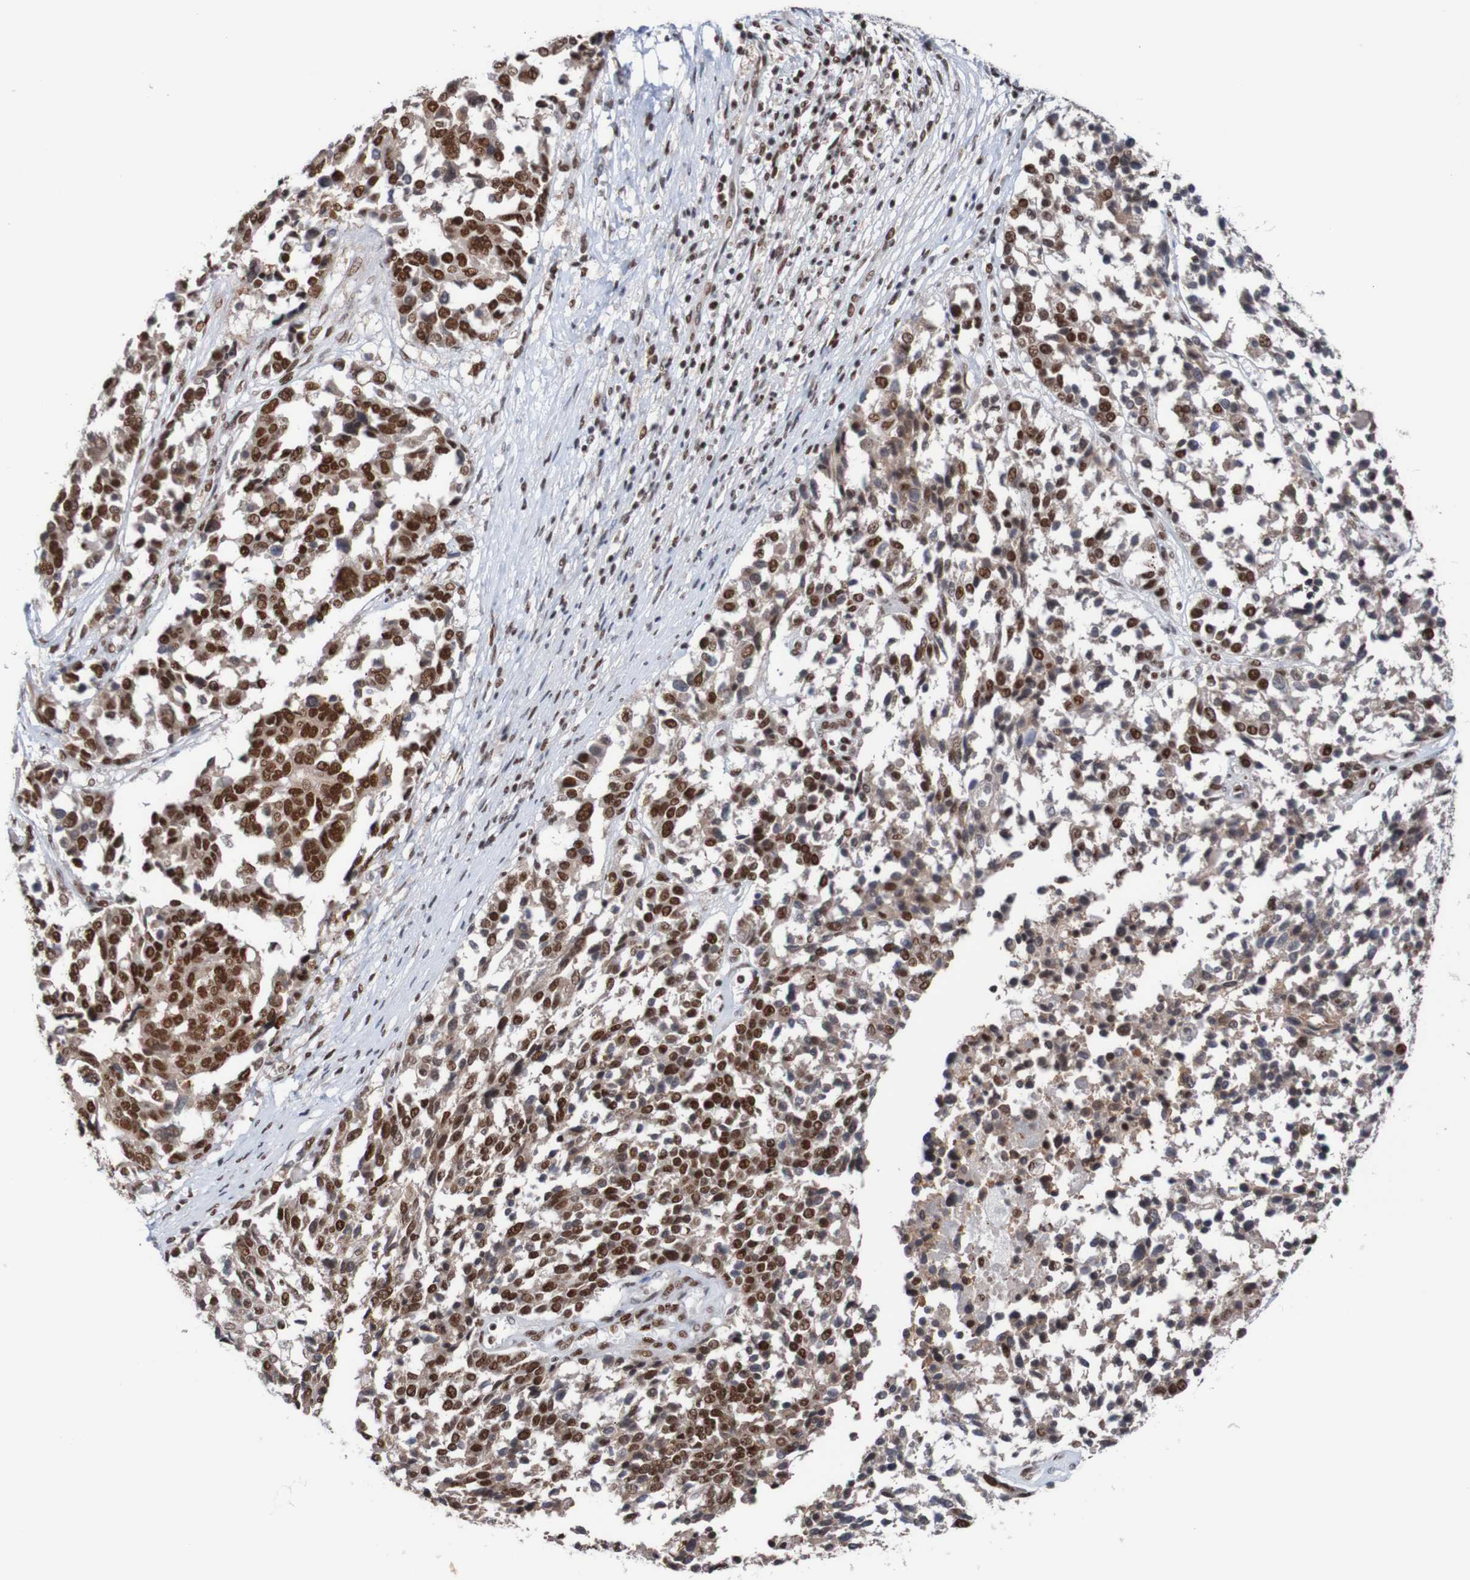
{"staining": {"intensity": "strong", "quantity": ">75%", "location": "nuclear"}, "tissue": "ovarian cancer", "cell_type": "Tumor cells", "image_type": "cancer", "snomed": [{"axis": "morphology", "description": "Cystadenocarcinoma, serous, NOS"}, {"axis": "topography", "description": "Ovary"}], "caption": "Brown immunohistochemical staining in ovarian cancer shows strong nuclear expression in approximately >75% of tumor cells. (DAB (3,3'-diaminobenzidine) IHC, brown staining for protein, blue staining for nuclei).", "gene": "CDC5L", "patient": {"sex": "female", "age": 44}}